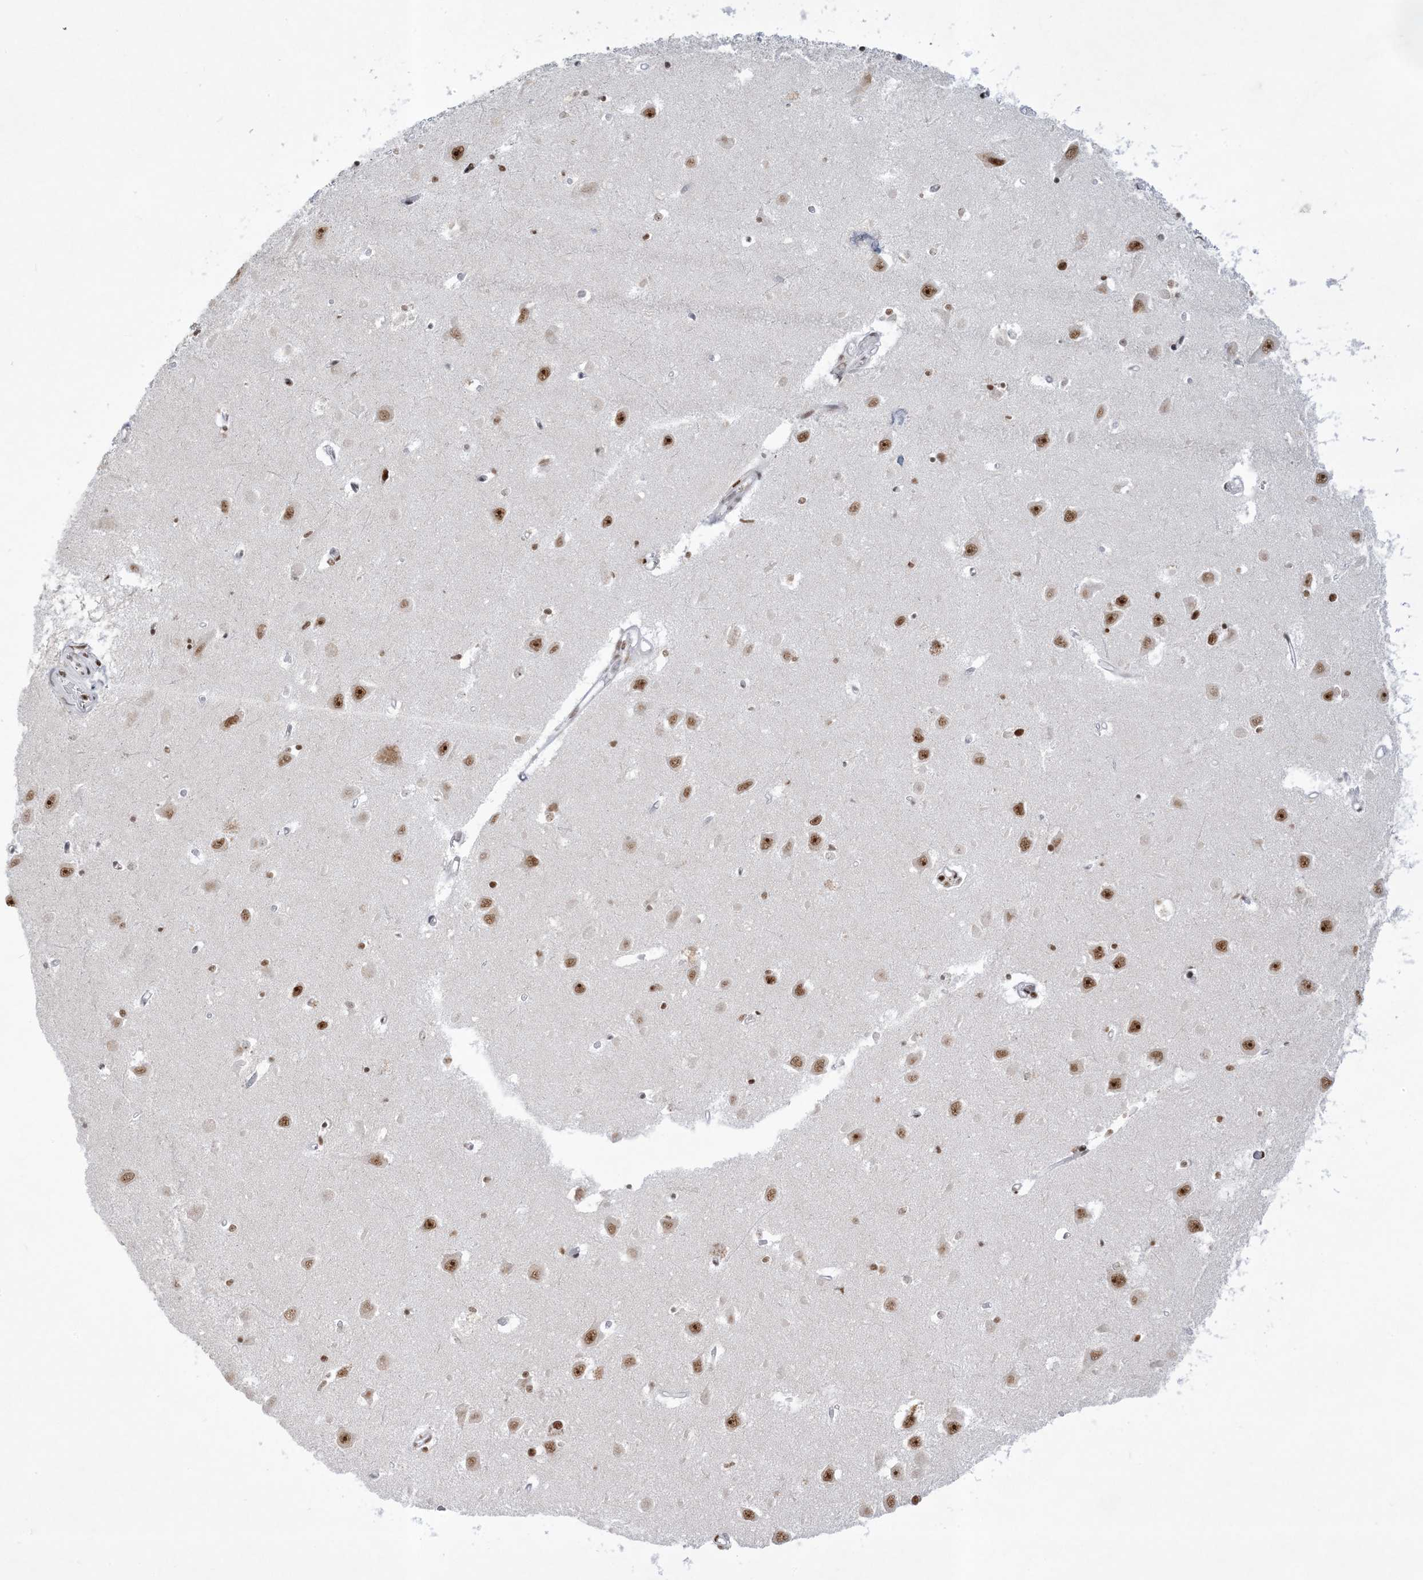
{"staining": {"intensity": "moderate", "quantity": ">75%", "location": "nuclear"}, "tissue": "hippocampus", "cell_type": "Glial cells", "image_type": "normal", "snomed": [{"axis": "morphology", "description": "Normal tissue, NOS"}, {"axis": "topography", "description": "Hippocampus"}], "caption": "A brown stain highlights moderate nuclear positivity of a protein in glial cells of unremarkable human hippocampus. The protein of interest is shown in brown color, while the nuclei are stained blue.", "gene": "PPIL2", "patient": {"sex": "male", "age": 70}}